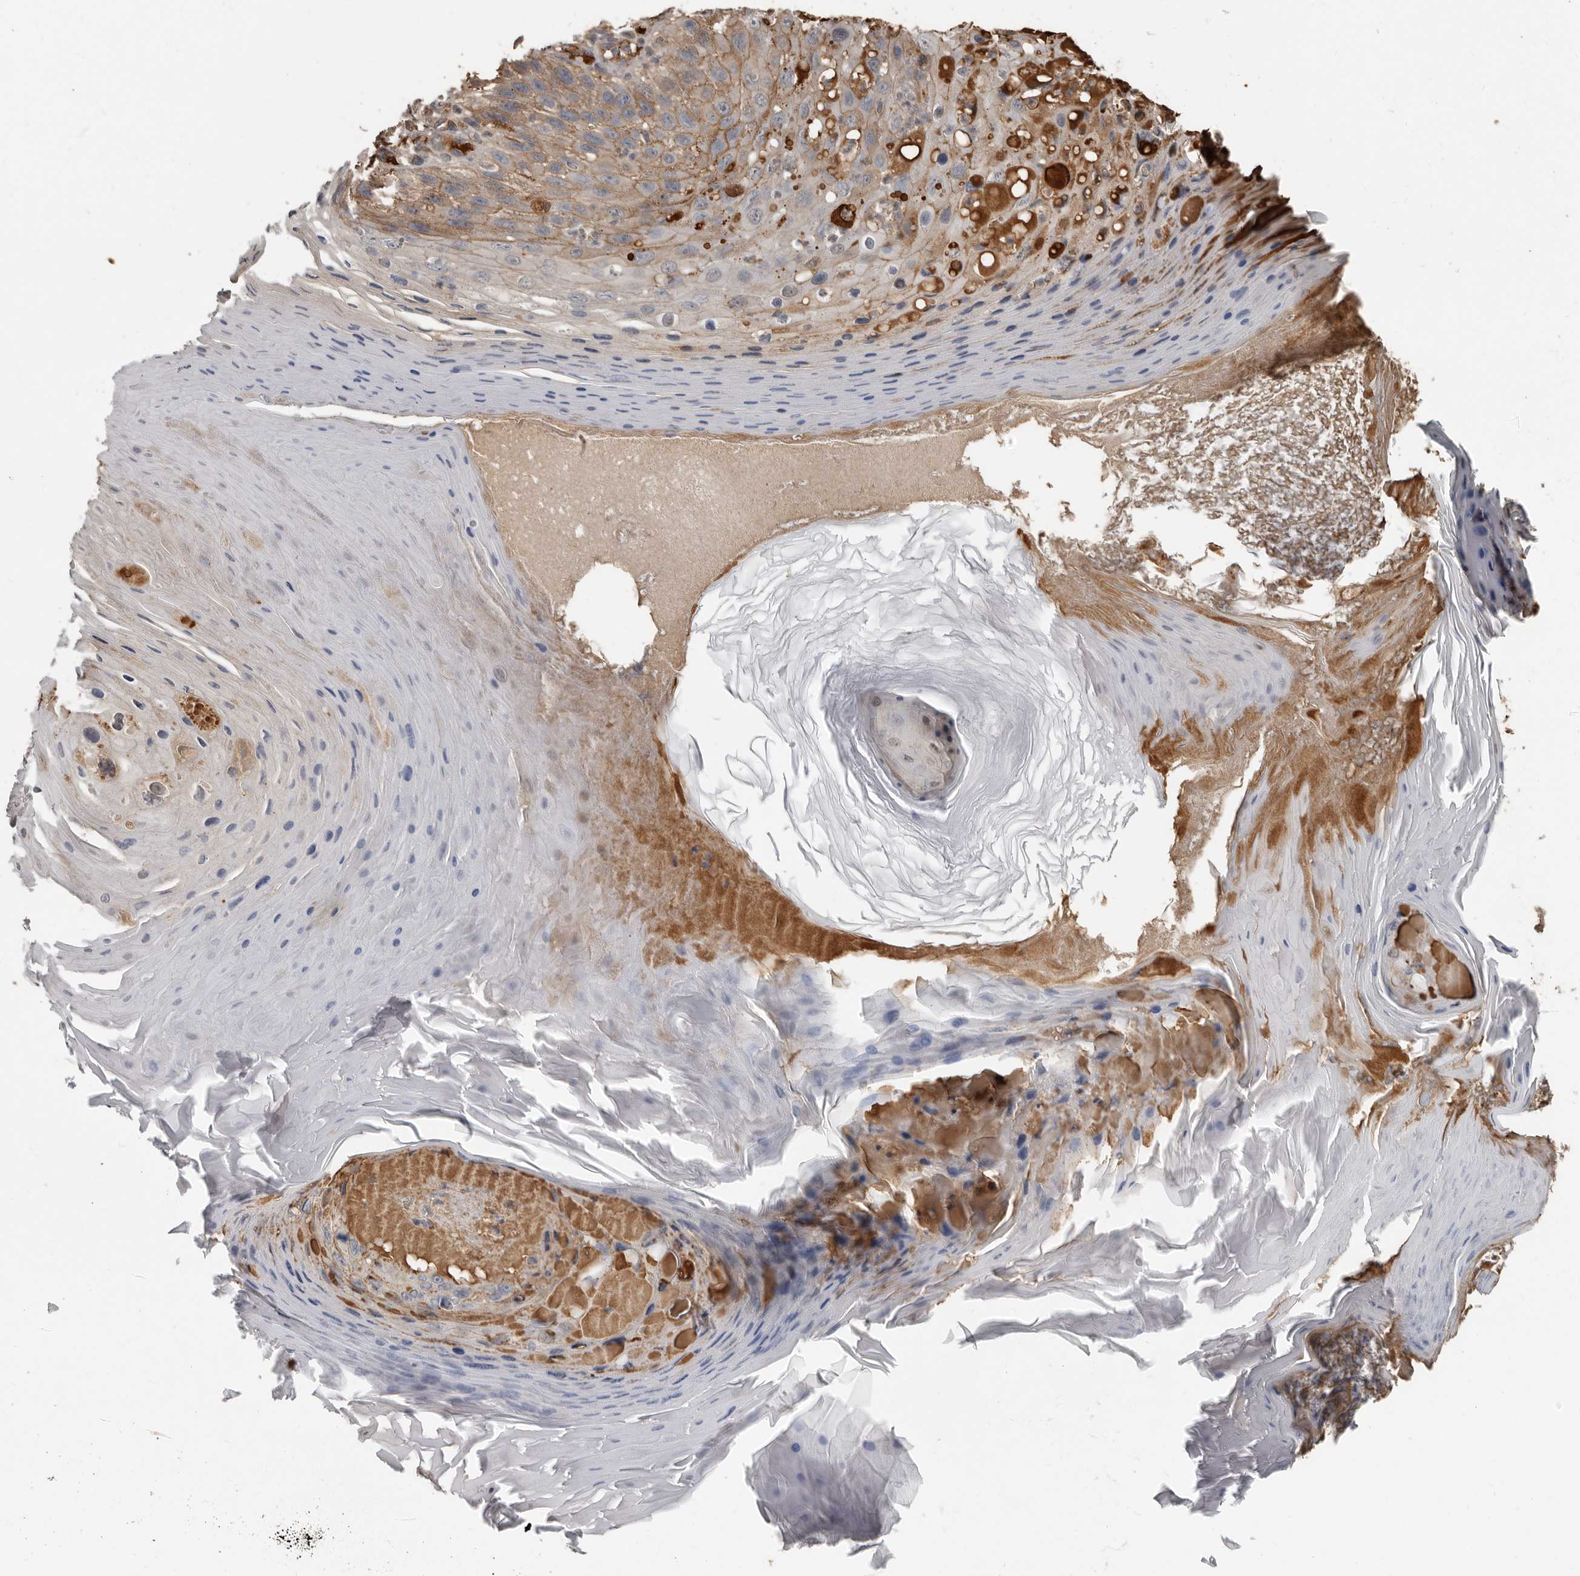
{"staining": {"intensity": "weak", "quantity": "25%-75%", "location": "cytoplasmic/membranous,nuclear"}, "tissue": "skin cancer", "cell_type": "Tumor cells", "image_type": "cancer", "snomed": [{"axis": "morphology", "description": "Squamous cell carcinoma, NOS"}, {"axis": "topography", "description": "Skin"}], "caption": "Skin squamous cell carcinoma stained for a protein shows weak cytoplasmic/membranous and nuclear positivity in tumor cells.", "gene": "LRGUK", "patient": {"sex": "female", "age": 88}}